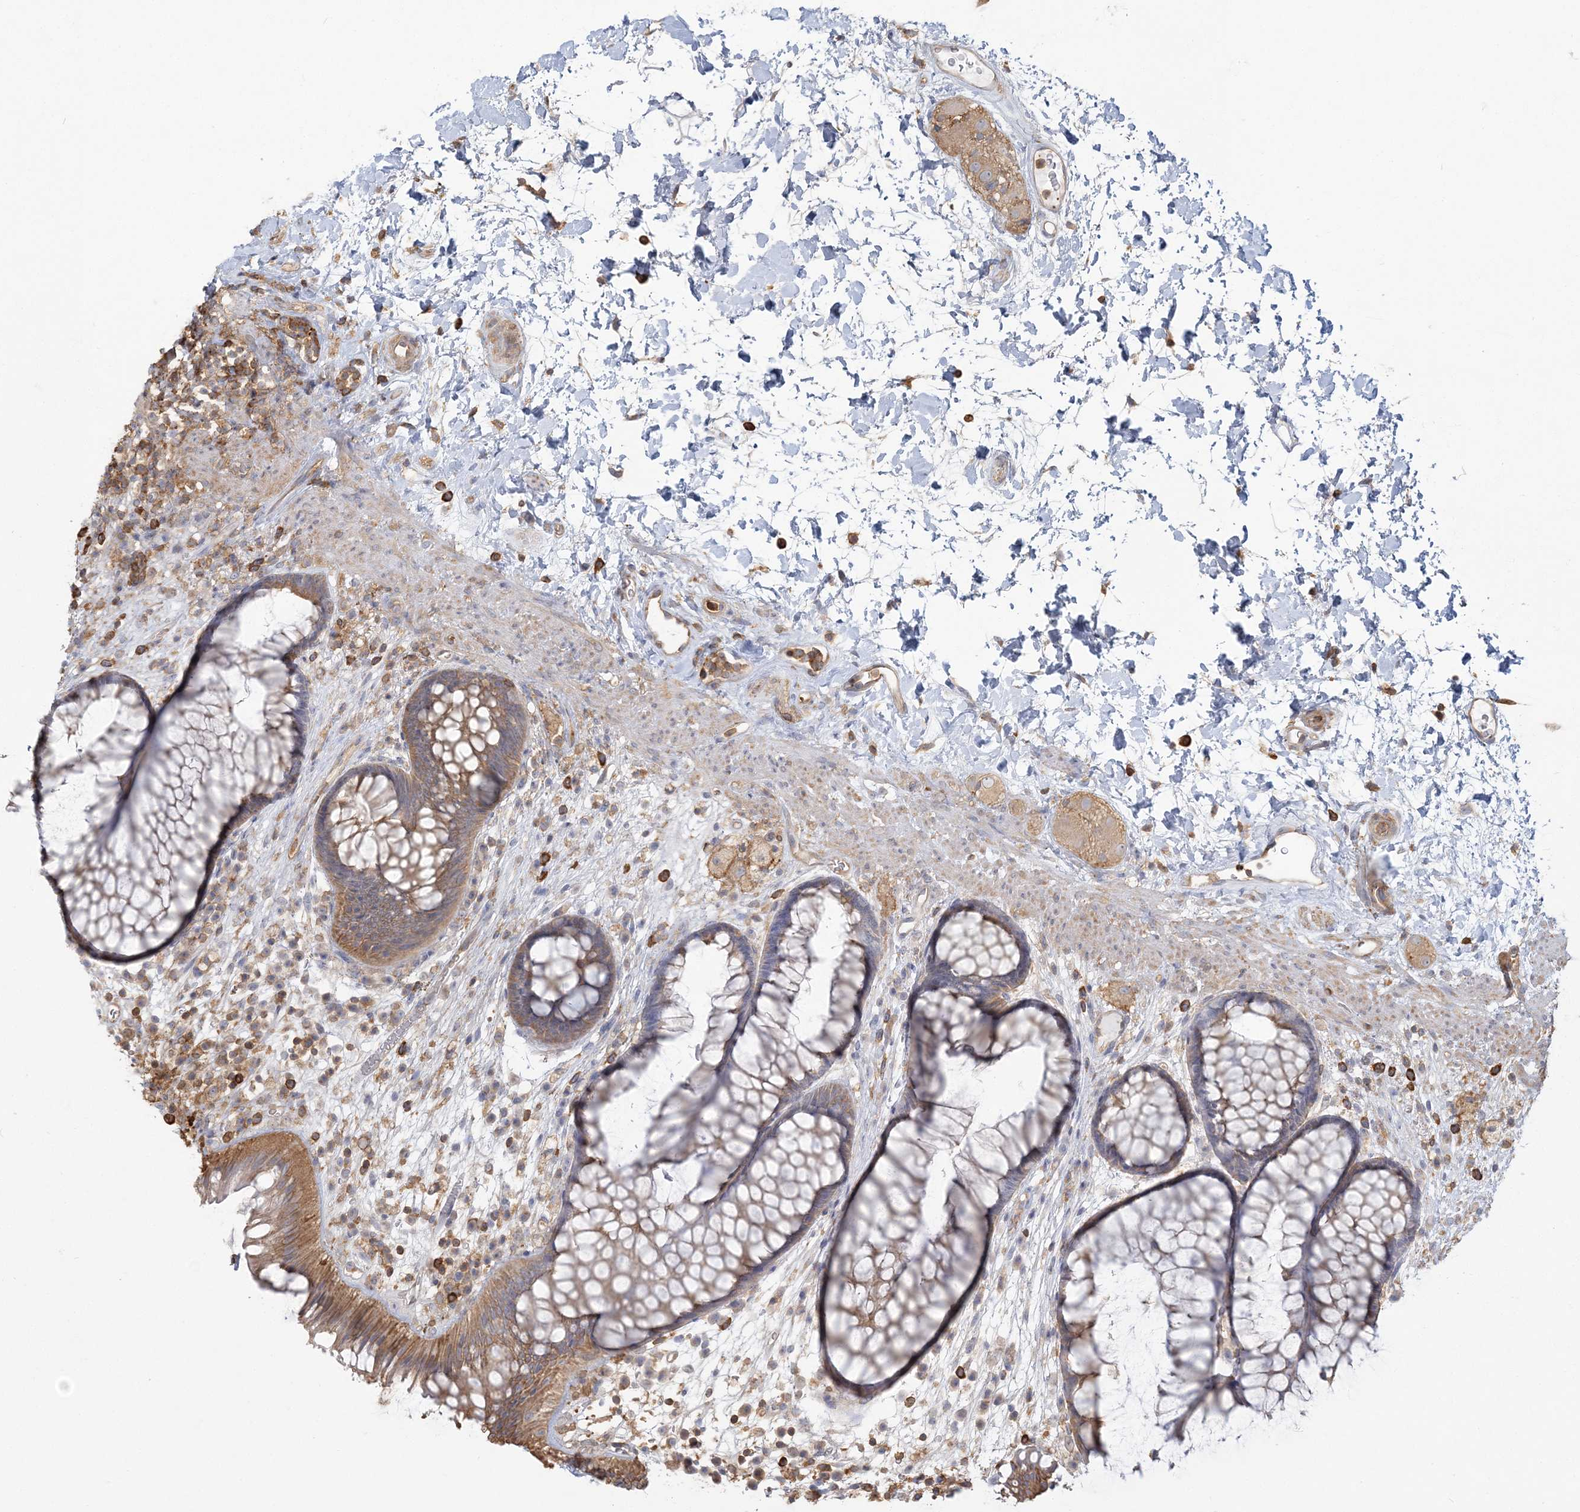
{"staining": {"intensity": "moderate", "quantity": ">75%", "location": "cytoplasmic/membranous"}, "tissue": "rectum", "cell_type": "Glandular cells", "image_type": "normal", "snomed": [{"axis": "morphology", "description": "Normal tissue, NOS"}, {"axis": "topography", "description": "Rectum"}], "caption": "Protein expression analysis of normal rectum shows moderate cytoplasmic/membranous expression in approximately >75% of glandular cells. The staining was performed using DAB (3,3'-diaminobenzidine) to visualize the protein expression in brown, while the nuclei were stained in blue with hematoxylin (Magnification: 20x).", "gene": "ANKS1A", "patient": {"sex": "male", "age": 51}}